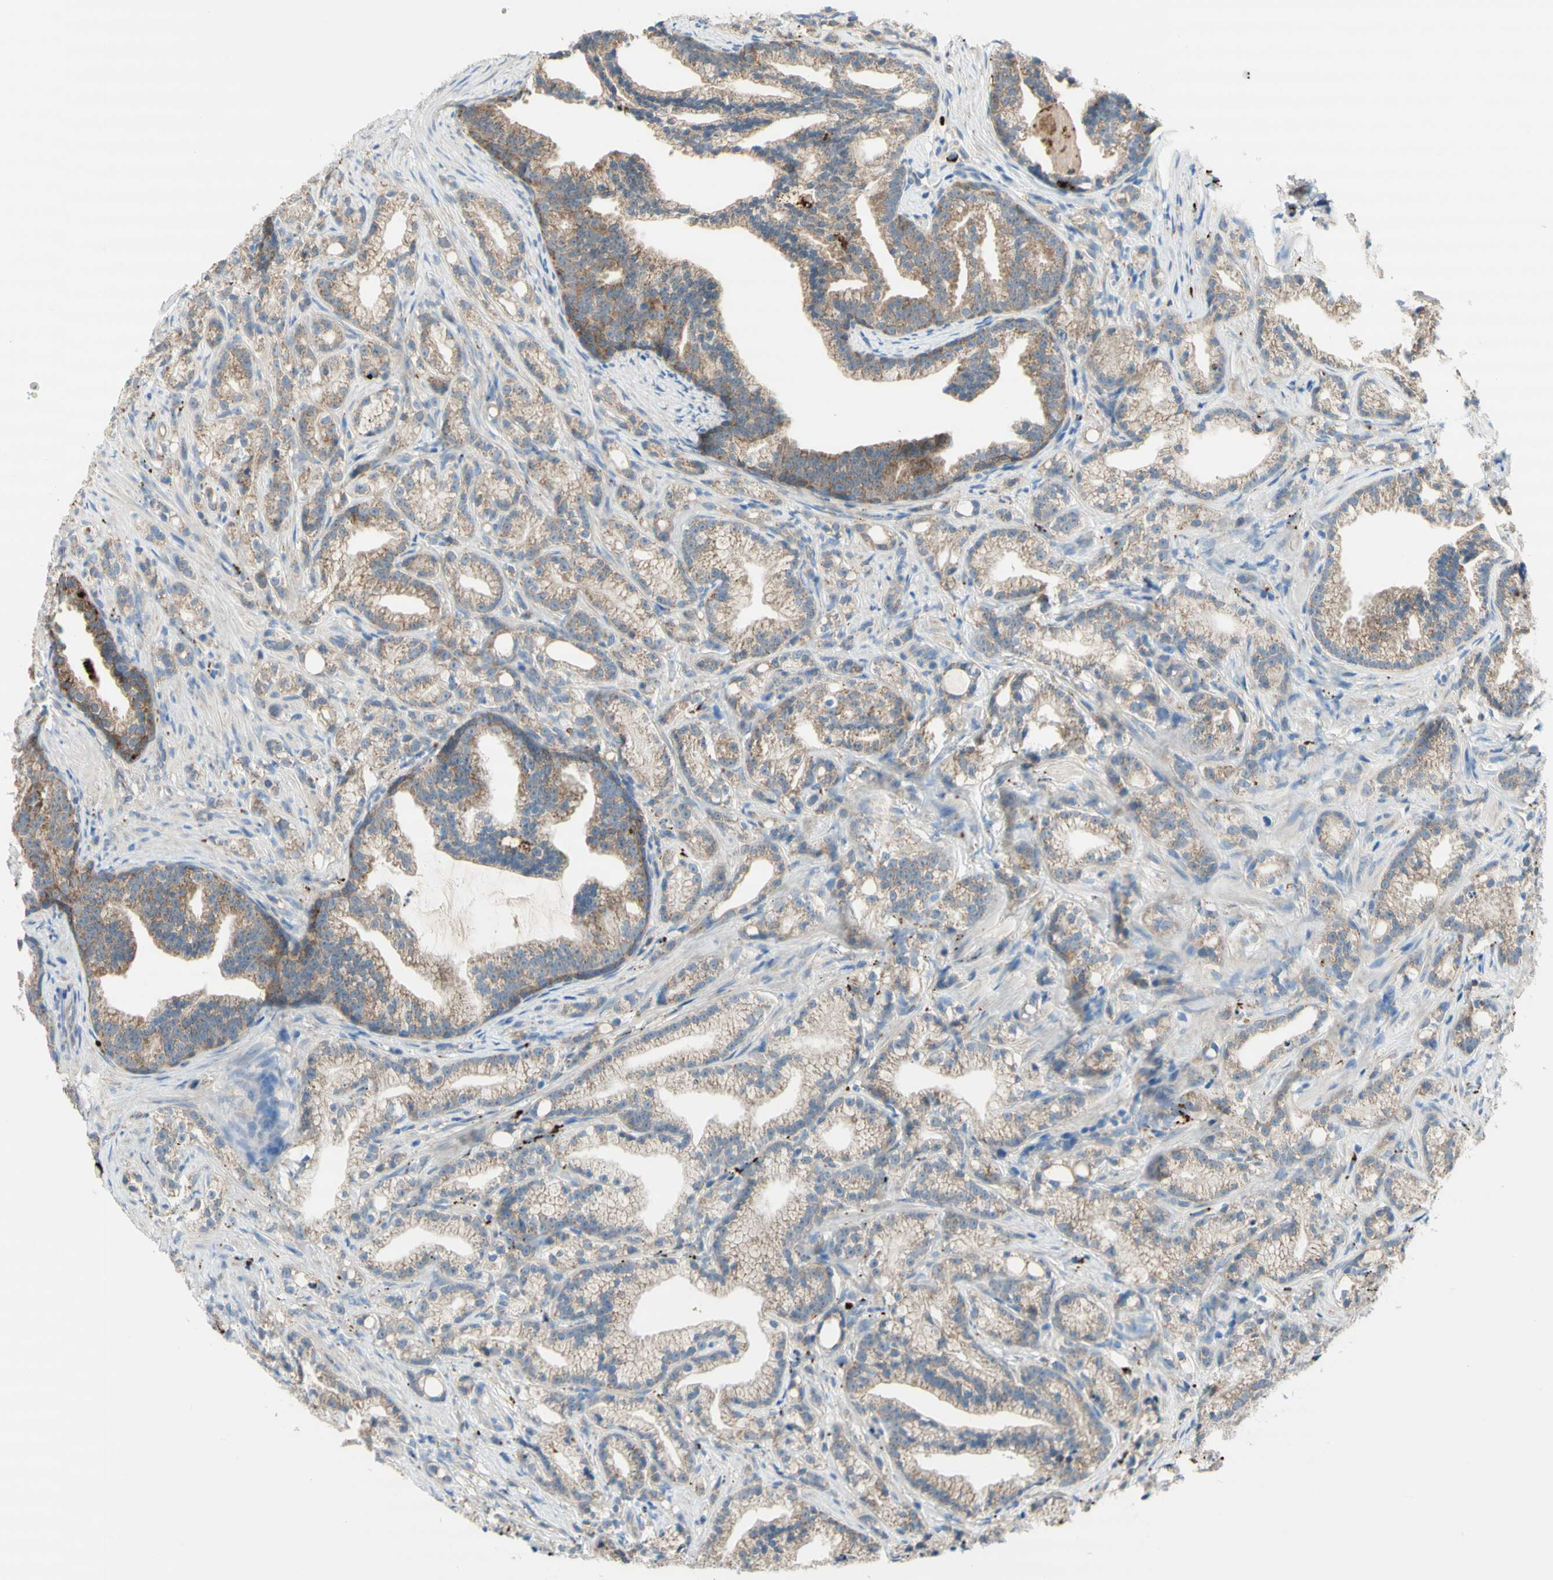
{"staining": {"intensity": "moderate", "quantity": "25%-75%", "location": "cytoplasmic/membranous"}, "tissue": "prostate cancer", "cell_type": "Tumor cells", "image_type": "cancer", "snomed": [{"axis": "morphology", "description": "Adenocarcinoma, Low grade"}, {"axis": "topography", "description": "Prostate"}], "caption": "DAB (3,3'-diaminobenzidine) immunohistochemical staining of prostate cancer (low-grade adenocarcinoma) shows moderate cytoplasmic/membranous protein positivity in approximately 25%-75% of tumor cells. The staining was performed using DAB (3,3'-diaminobenzidine) to visualize the protein expression in brown, while the nuclei were stained in blue with hematoxylin (Magnification: 20x).", "gene": "URB2", "patient": {"sex": "male", "age": 89}}